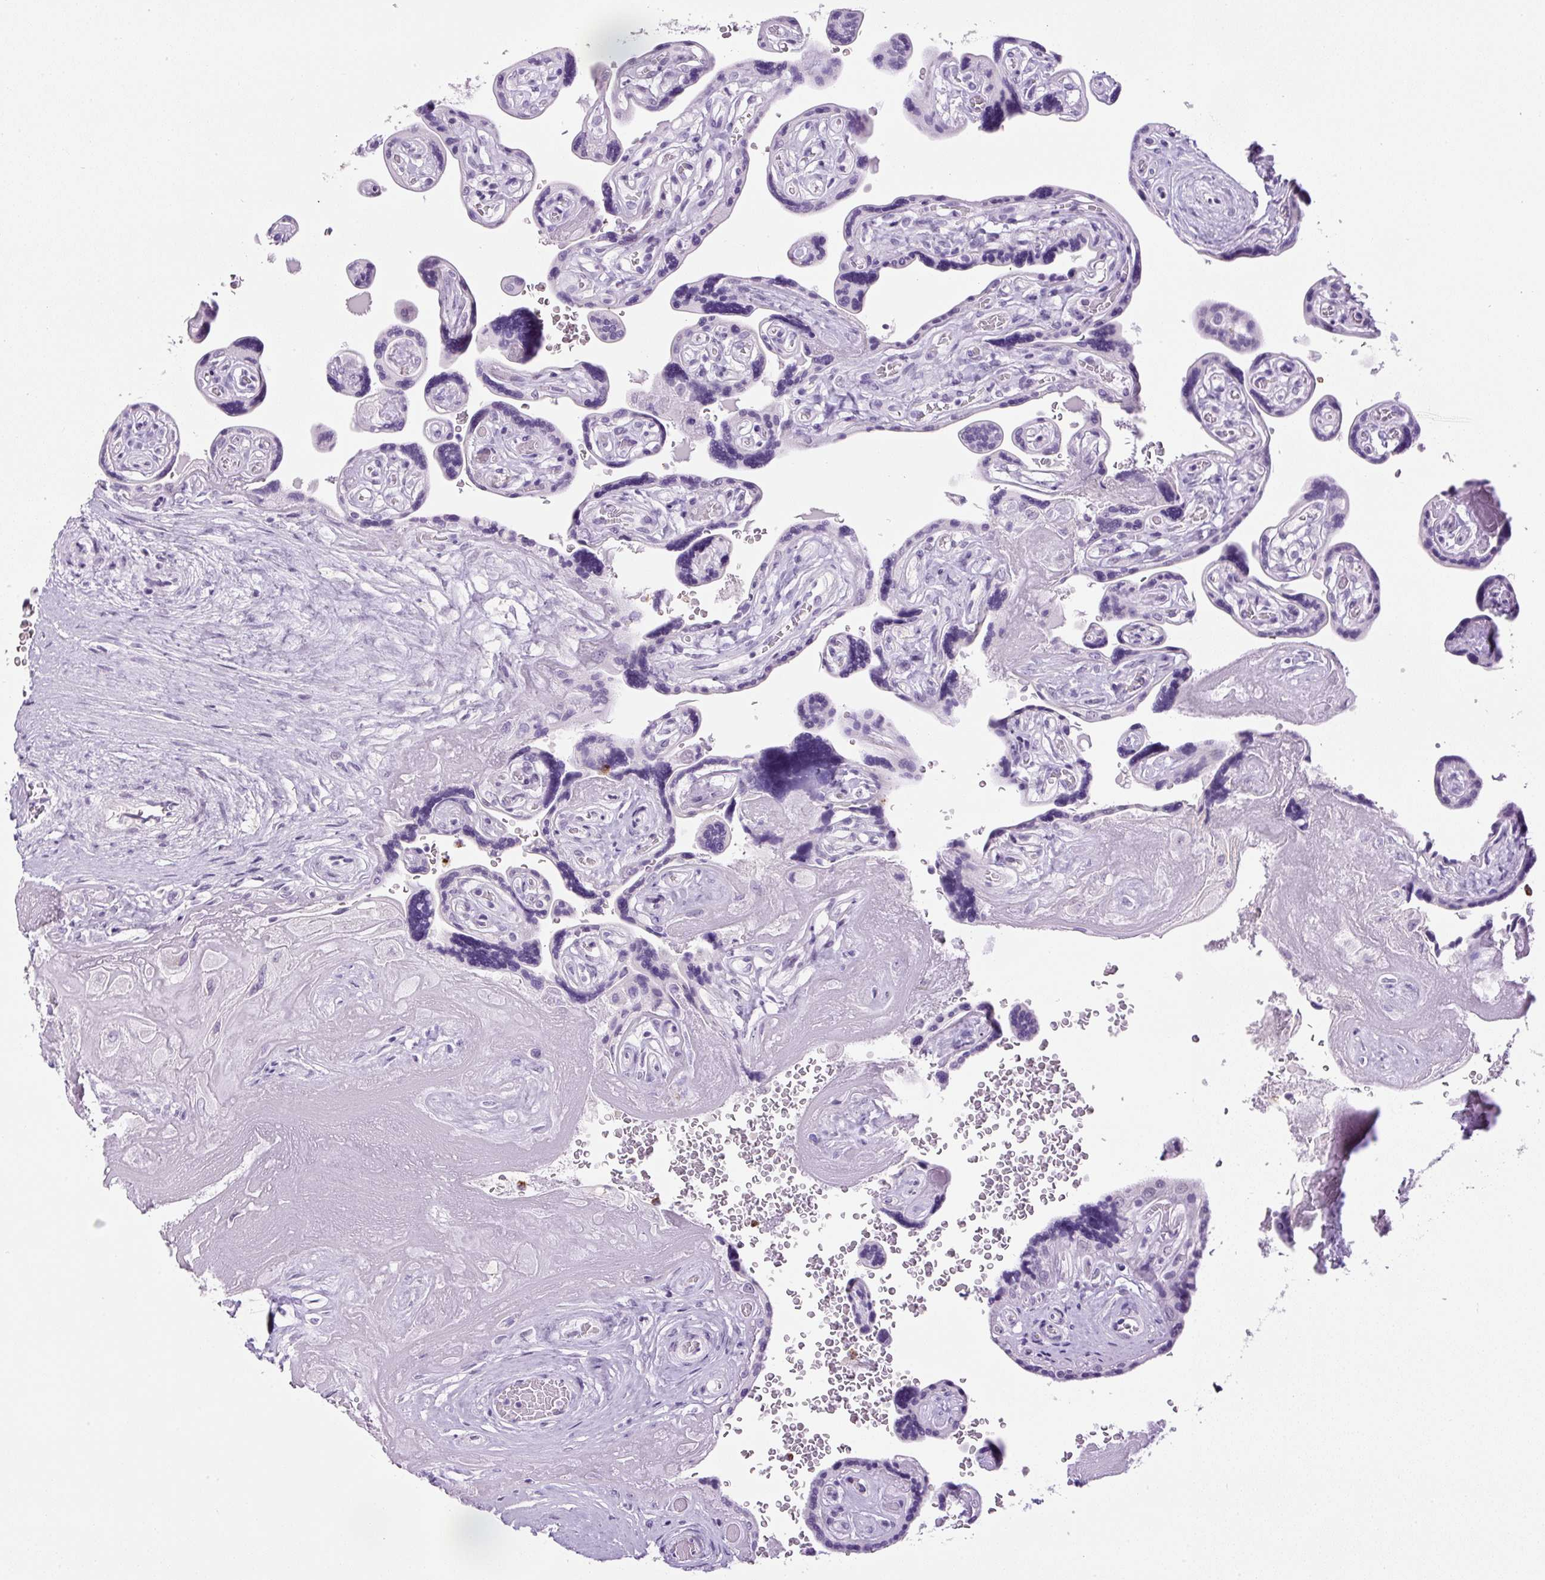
{"staining": {"intensity": "negative", "quantity": "none", "location": "none"}, "tissue": "placenta", "cell_type": "Decidual cells", "image_type": "normal", "snomed": [{"axis": "morphology", "description": "Normal tissue, NOS"}, {"axis": "topography", "description": "Placenta"}], "caption": "This micrograph is of normal placenta stained with IHC to label a protein in brown with the nuclei are counter-stained blue. There is no expression in decidual cells. (DAB (3,3'-diaminobenzidine) IHC with hematoxylin counter stain).", "gene": "RHBDD2", "patient": {"sex": "female", "age": 32}}